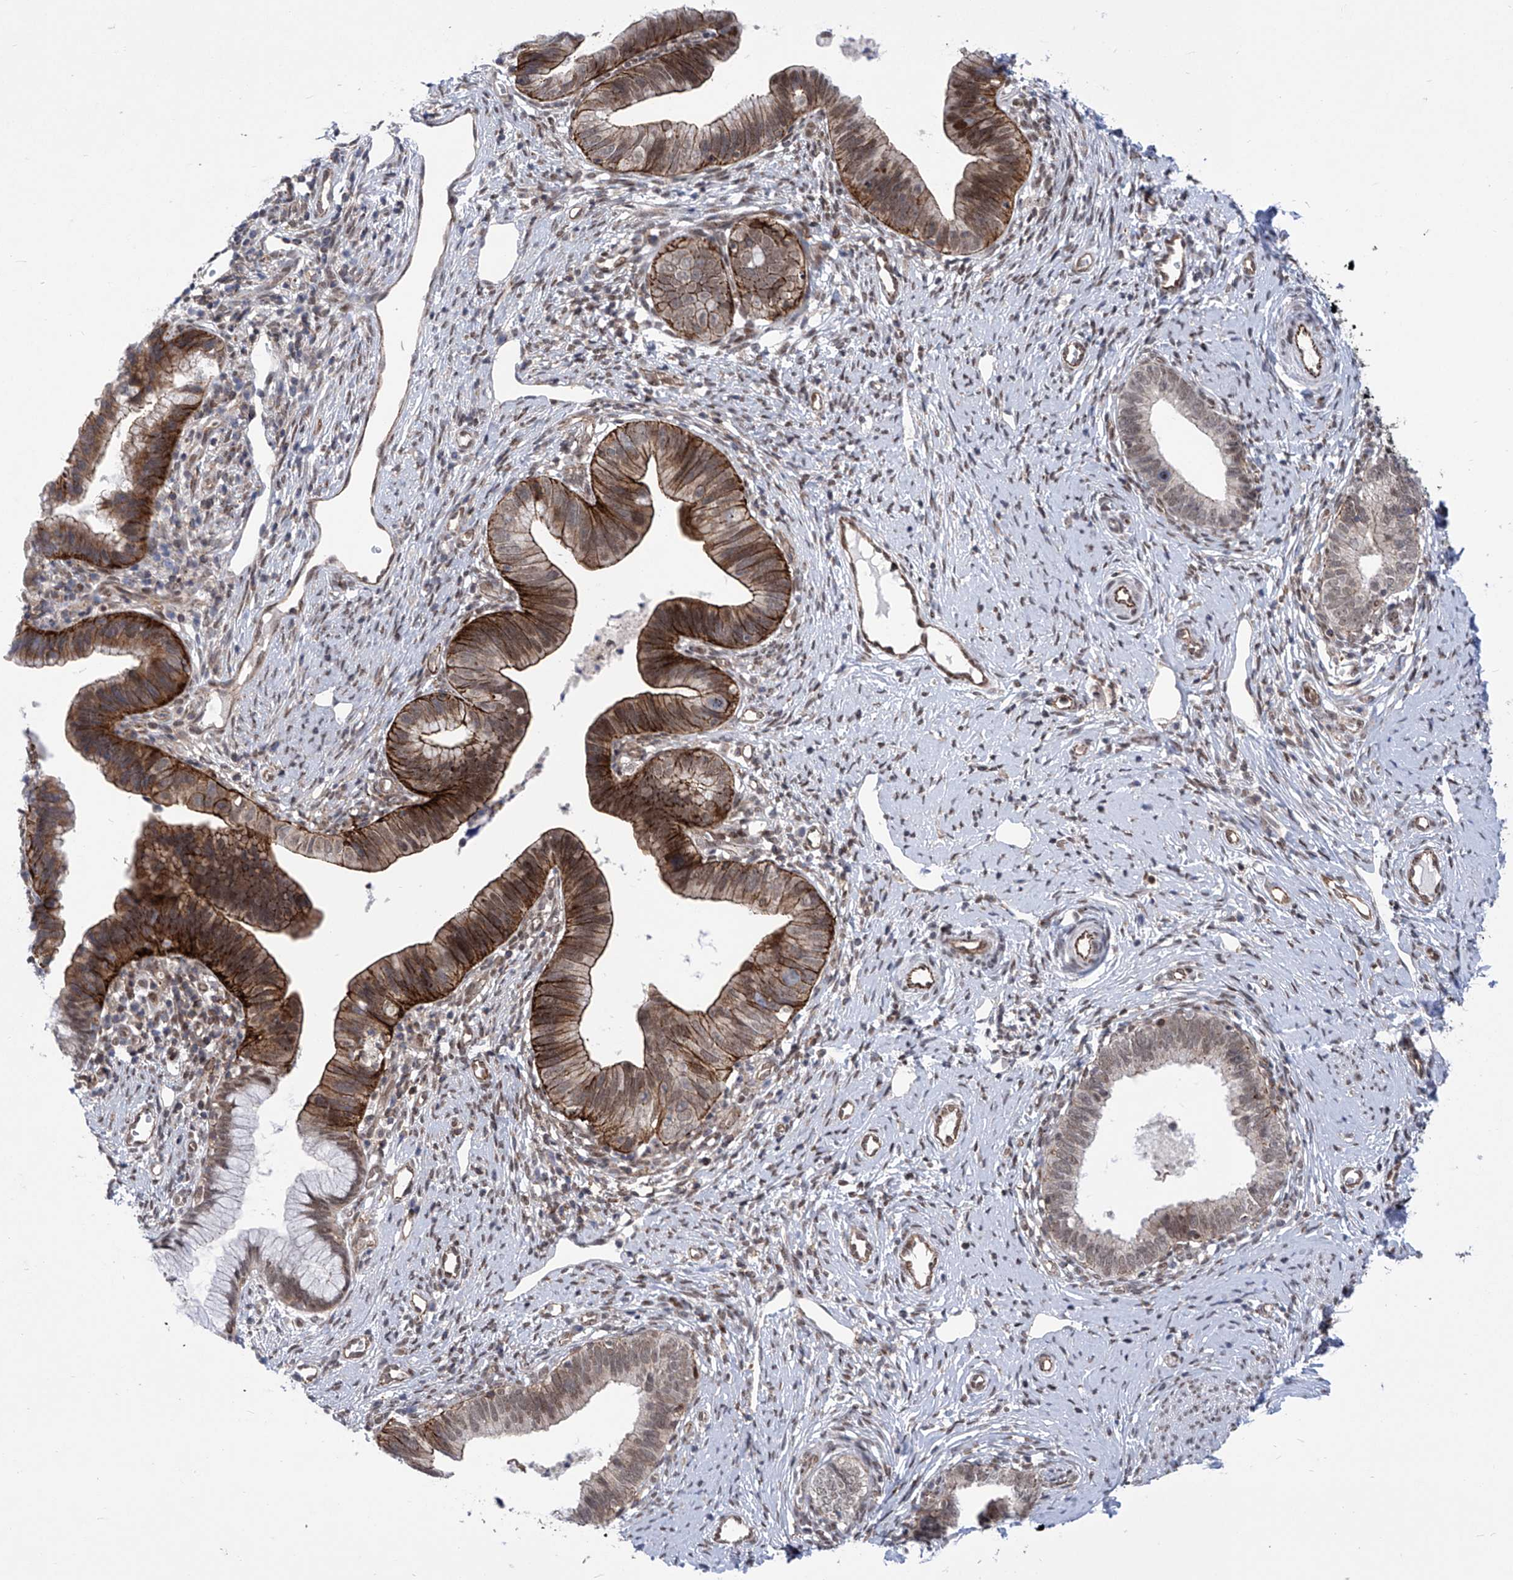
{"staining": {"intensity": "strong", "quantity": "25%-75%", "location": "cytoplasmic/membranous"}, "tissue": "cervical cancer", "cell_type": "Tumor cells", "image_type": "cancer", "snomed": [{"axis": "morphology", "description": "Adenocarcinoma, NOS"}, {"axis": "topography", "description": "Cervix"}], "caption": "Immunohistochemistry (DAB) staining of adenocarcinoma (cervical) reveals strong cytoplasmic/membranous protein positivity in about 25%-75% of tumor cells. (IHC, brightfield microscopy, high magnification).", "gene": "CEP290", "patient": {"sex": "female", "age": 36}}